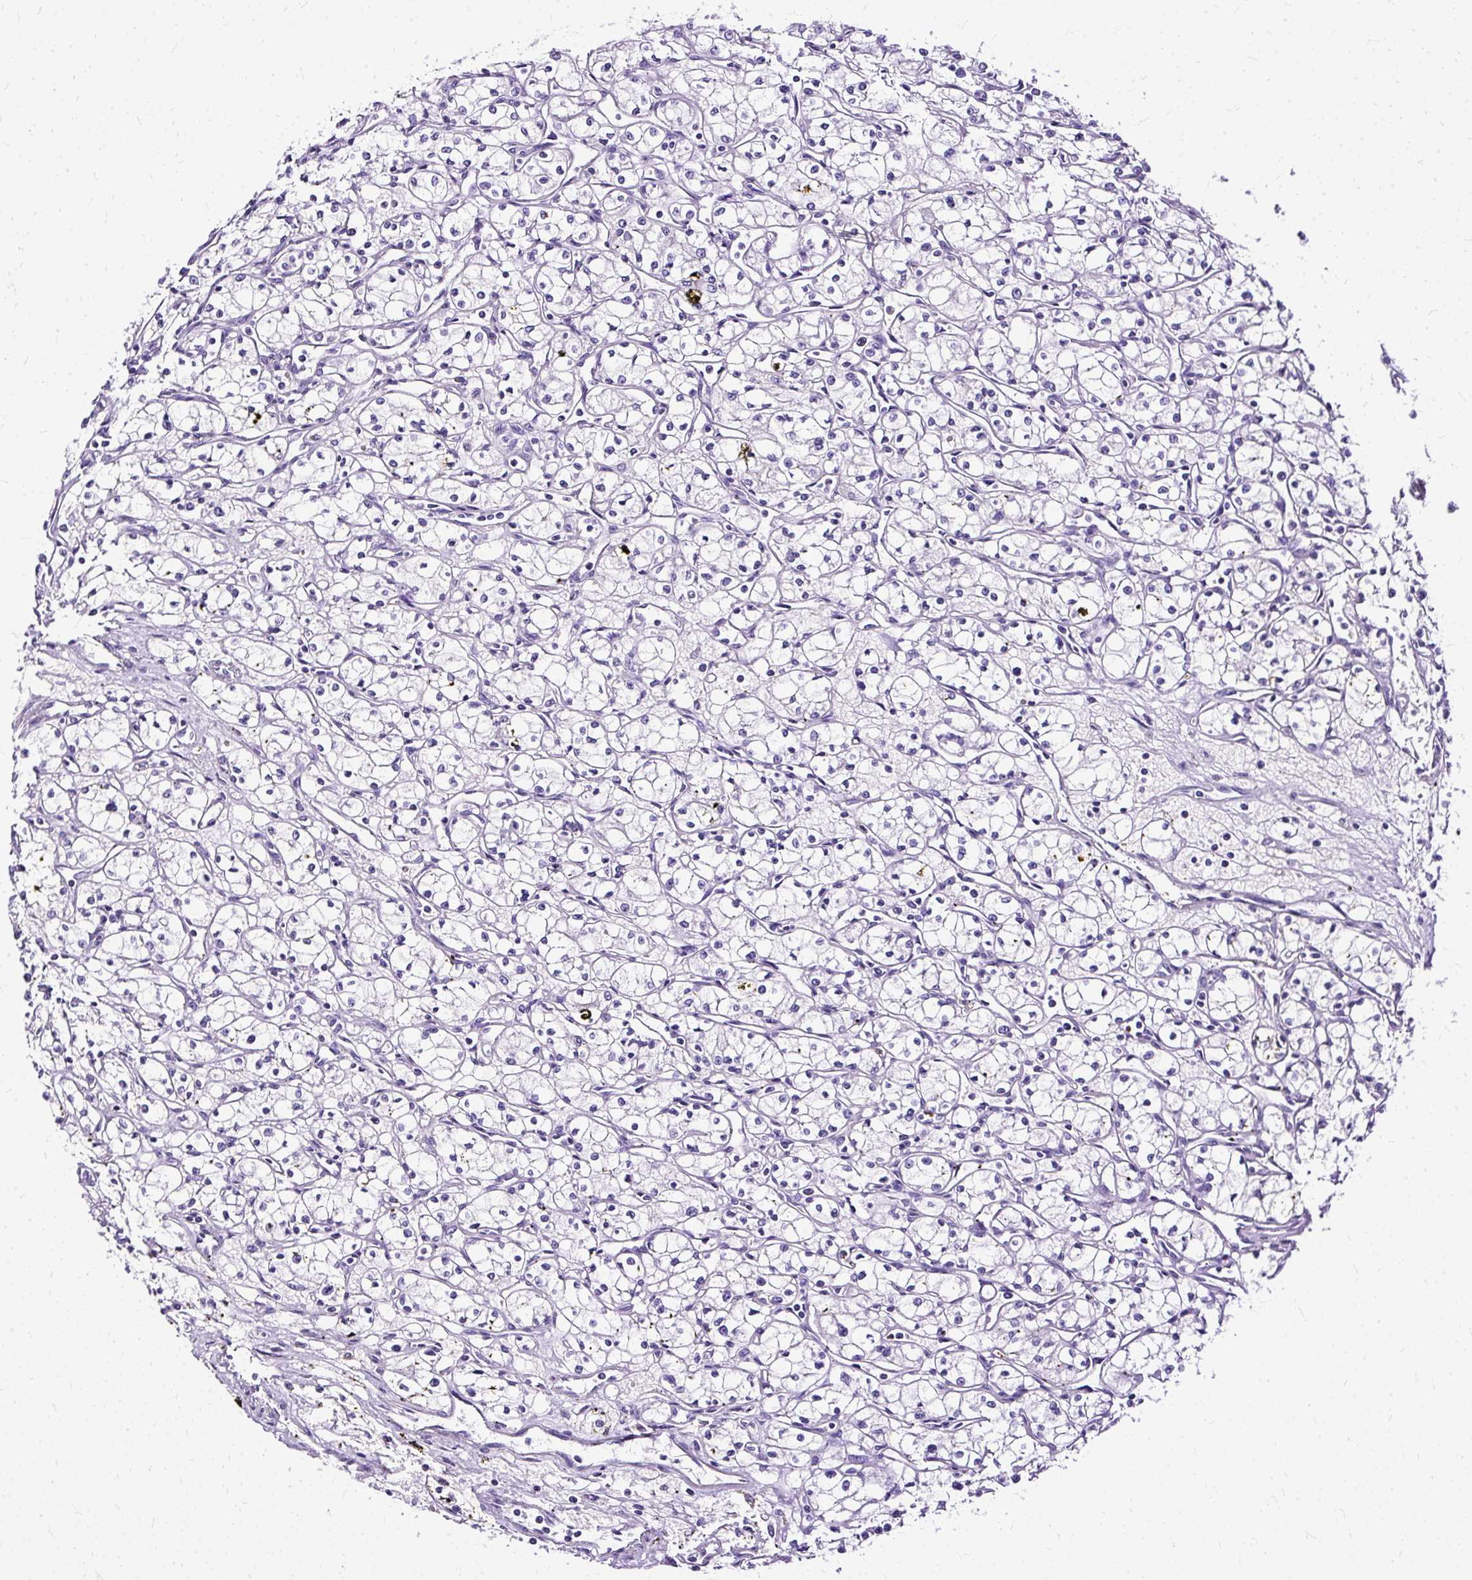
{"staining": {"intensity": "negative", "quantity": "none", "location": "none"}, "tissue": "renal cancer", "cell_type": "Tumor cells", "image_type": "cancer", "snomed": [{"axis": "morphology", "description": "Adenocarcinoma, NOS"}, {"axis": "topography", "description": "Kidney"}], "caption": "The immunohistochemistry micrograph has no significant positivity in tumor cells of adenocarcinoma (renal) tissue. (DAB immunohistochemistry with hematoxylin counter stain).", "gene": "SLC8A2", "patient": {"sex": "male", "age": 59}}